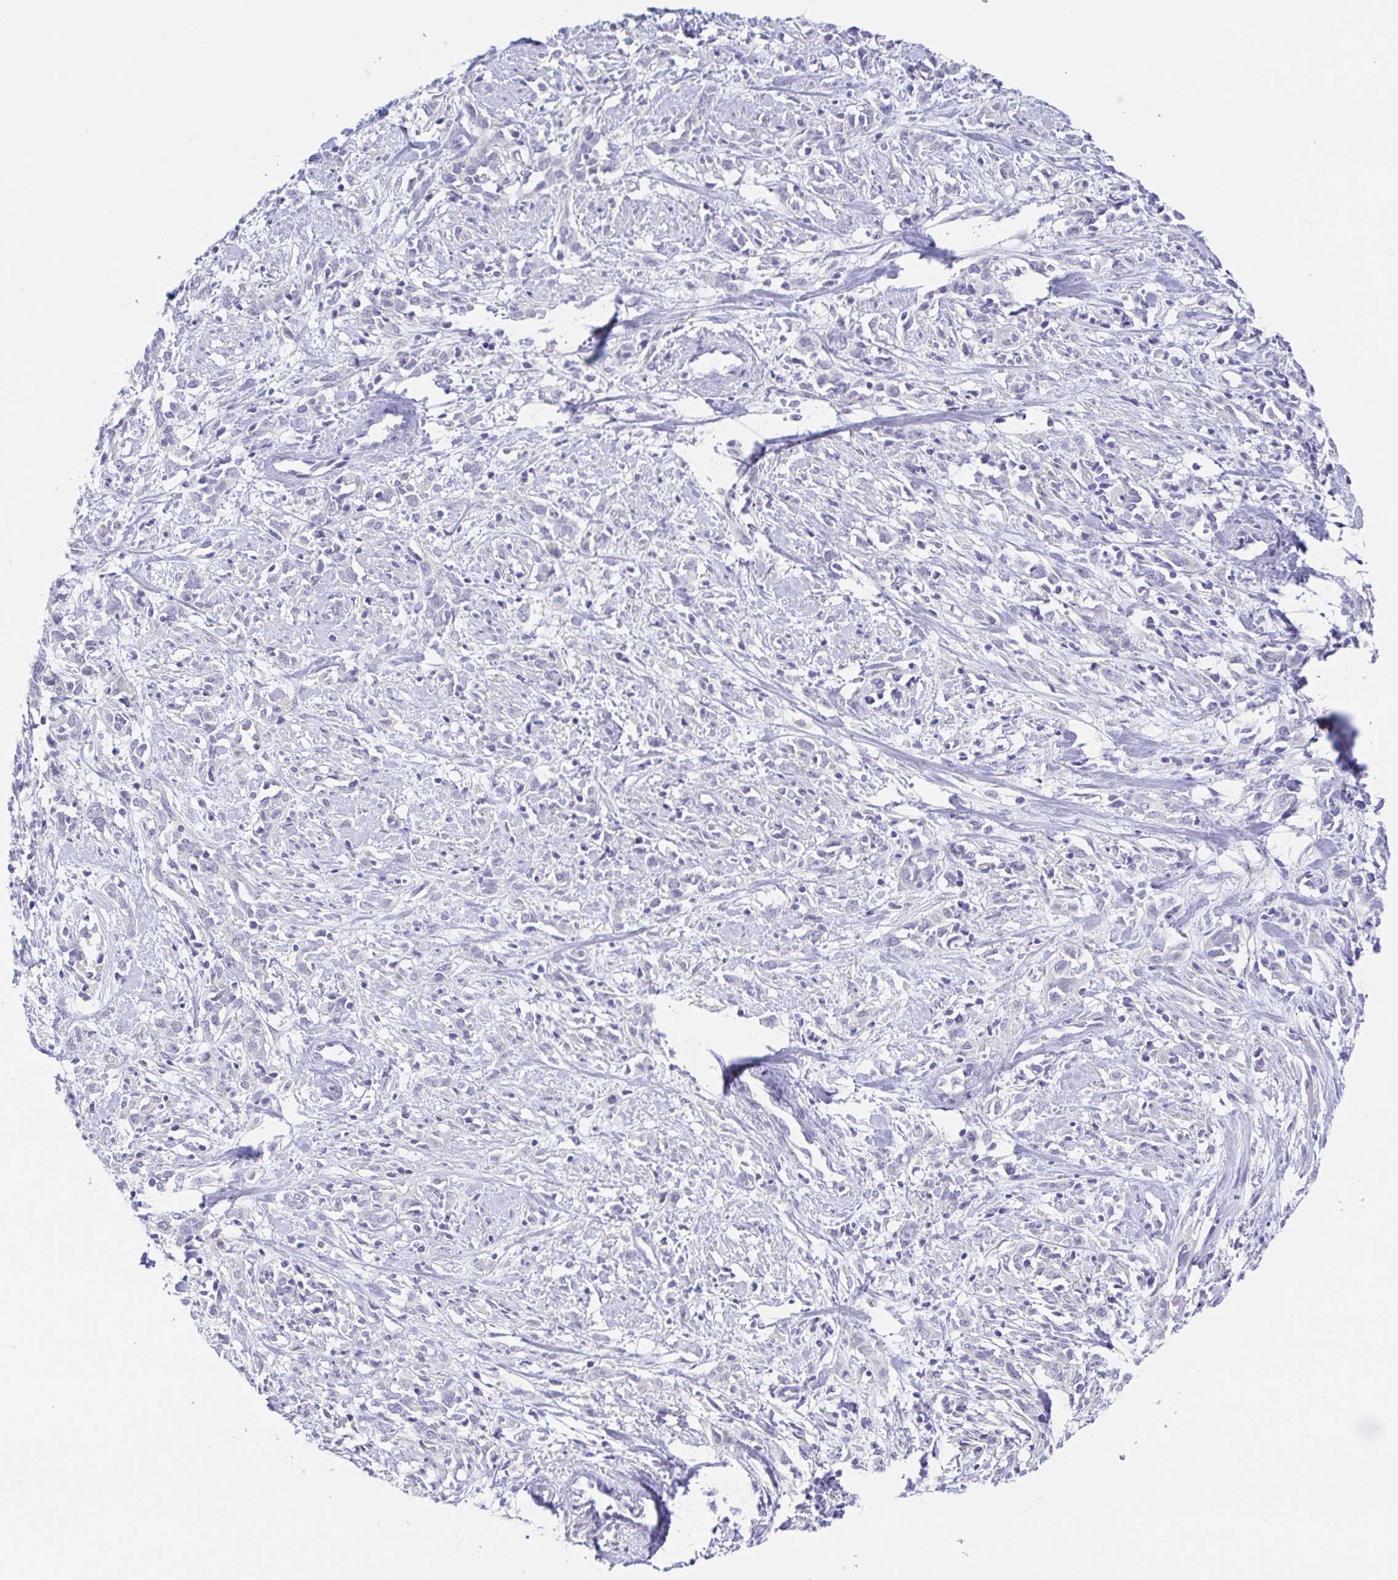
{"staining": {"intensity": "negative", "quantity": "none", "location": "none"}, "tissue": "cervical cancer", "cell_type": "Tumor cells", "image_type": "cancer", "snomed": [{"axis": "morphology", "description": "Adenocarcinoma, NOS"}, {"axis": "topography", "description": "Cervix"}], "caption": "High magnification brightfield microscopy of cervical cancer stained with DAB (brown) and counterstained with hematoxylin (blue): tumor cells show no significant expression. Nuclei are stained in blue.", "gene": "HTR2A", "patient": {"sex": "female", "age": 40}}